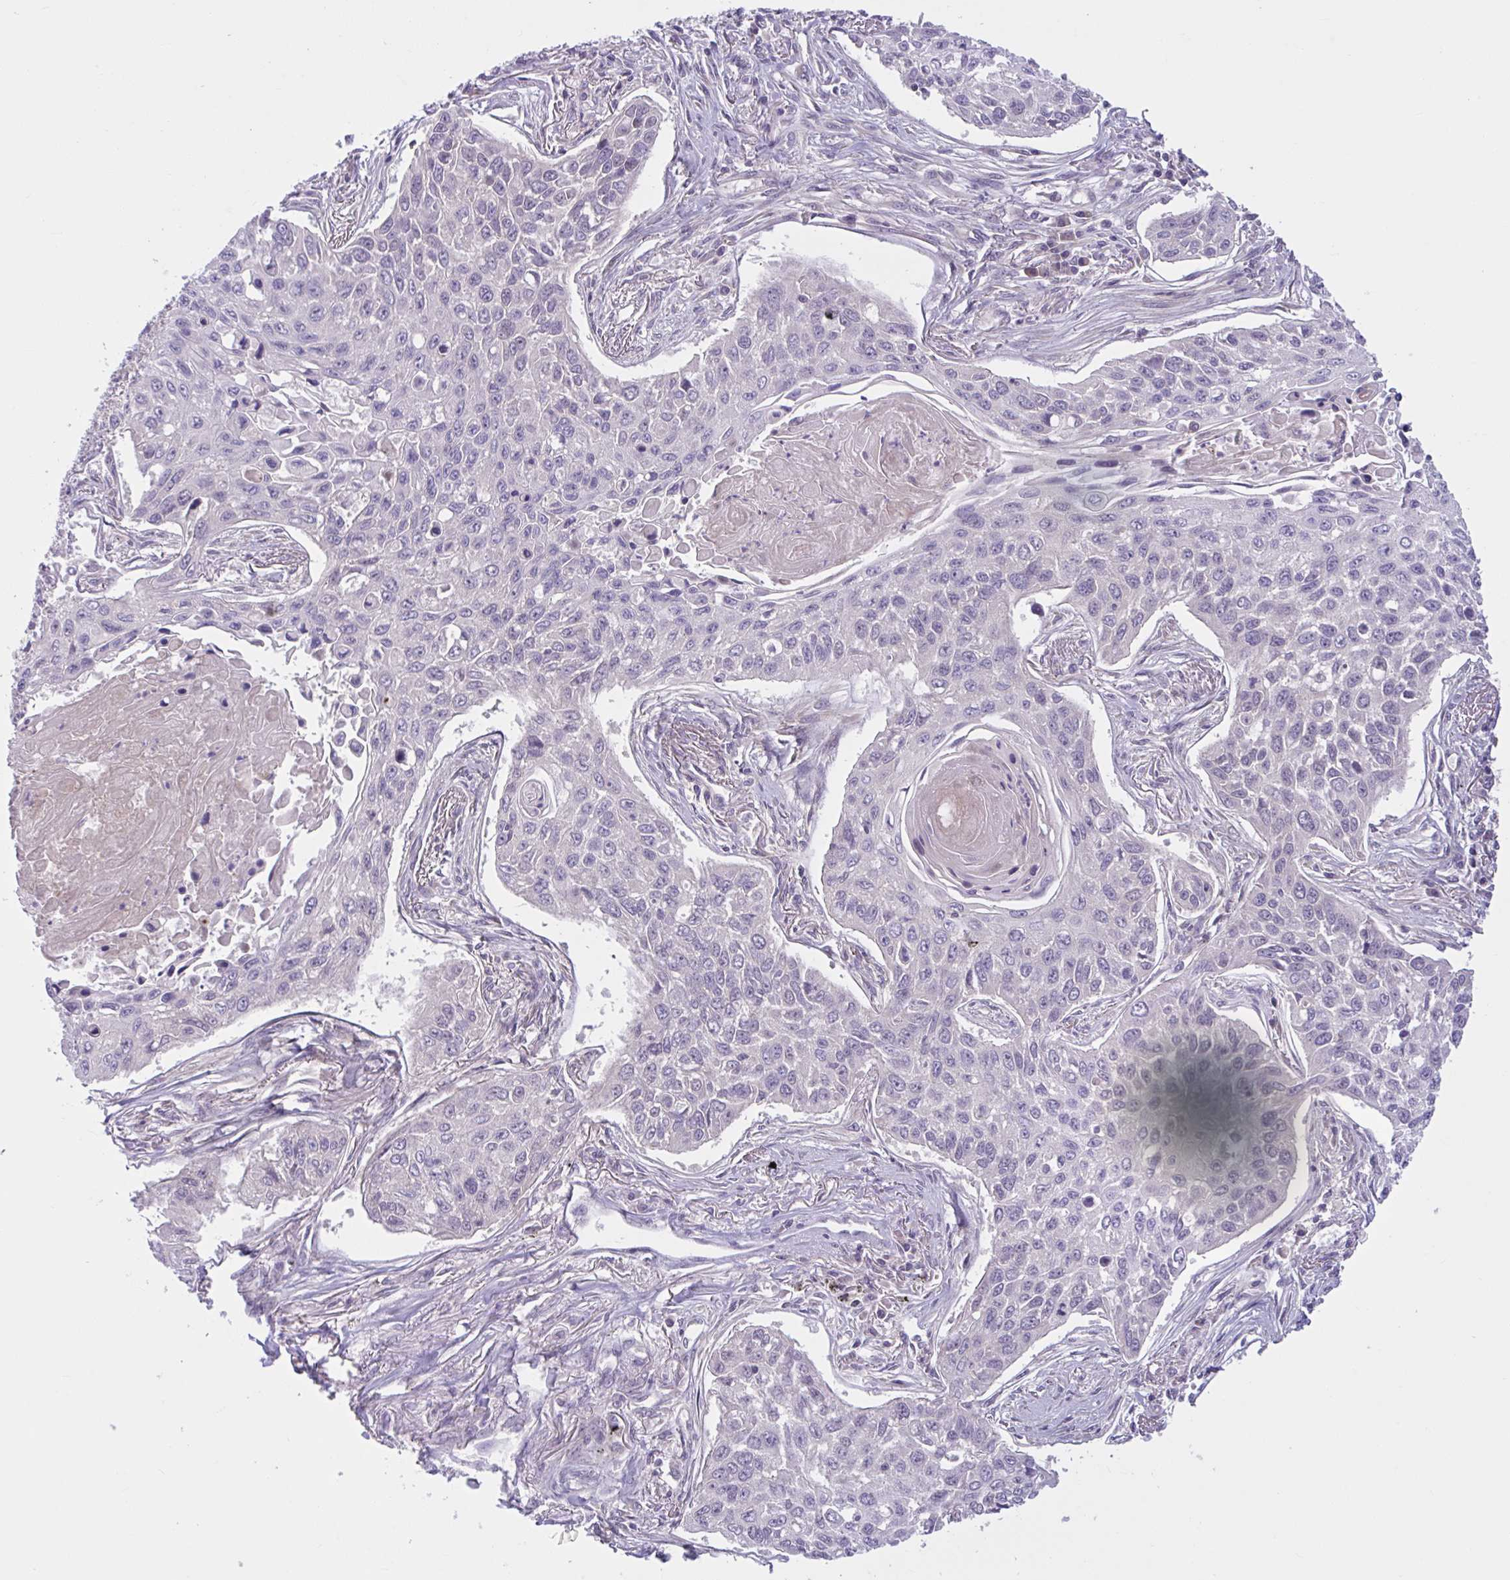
{"staining": {"intensity": "negative", "quantity": "none", "location": "none"}, "tissue": "lung cancer", "cell_type": "Tumor cells", "image_type": "cancer", "snomed": [{"axis": "morphology", "description": "Squamous cell carcinoma, NOS"}, {"axis": "topography", "description": "Lung"}], "caption": "Micrograph shows no significant protein staining in tumor cells of lung squamous cell carcinoma.", "gene": "WNT9B", "patient": {"sex": "male", "age": 75}}